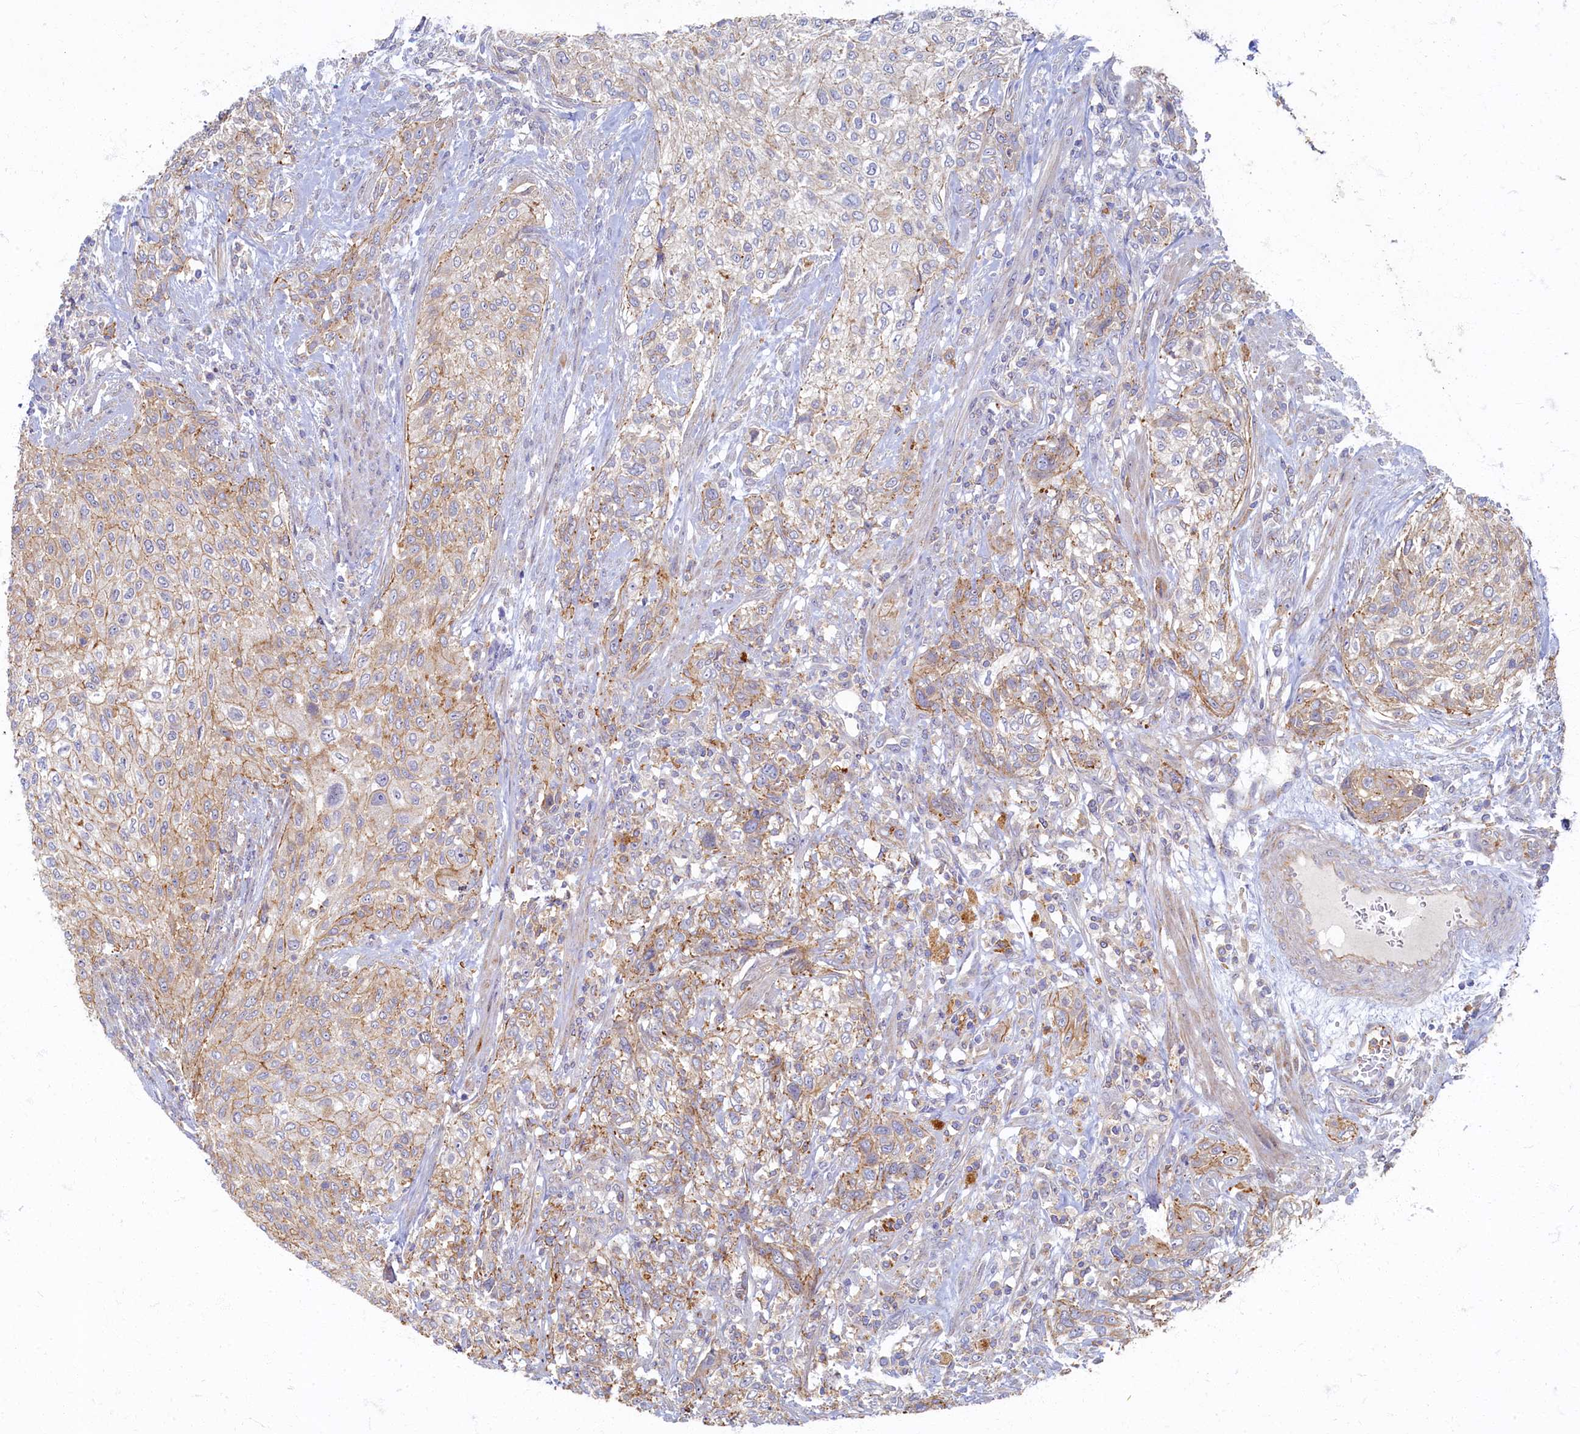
{"staining": {"intensity": "weak", "quantity": "25%-75%", "location": "cytoplasmic/membranous"}, "tissue": "urothelial cancer", "cell_type": "Tumor cells", "image_type": "cancer", "snomed": [{"axis": "morphology", "description": "Normal tissue, NOS"}, {"axis": "morphology", "description": "Urothelial carcinoma, NOS"}, {"axis": "topography", "description": "Urinary bladder"}, {"axis": "topography", "description": "Peripheral nerve tissue"}], "caption": "A micrograph showing weak cytoplasmic/membranous expression in approximately 25%-75% of tumor cells in transitional cell carcinoma, as visualized by brown immunohistochemical staining.", "gene": "PSMG2", "patient": {"sex": "male", "age": 35}}